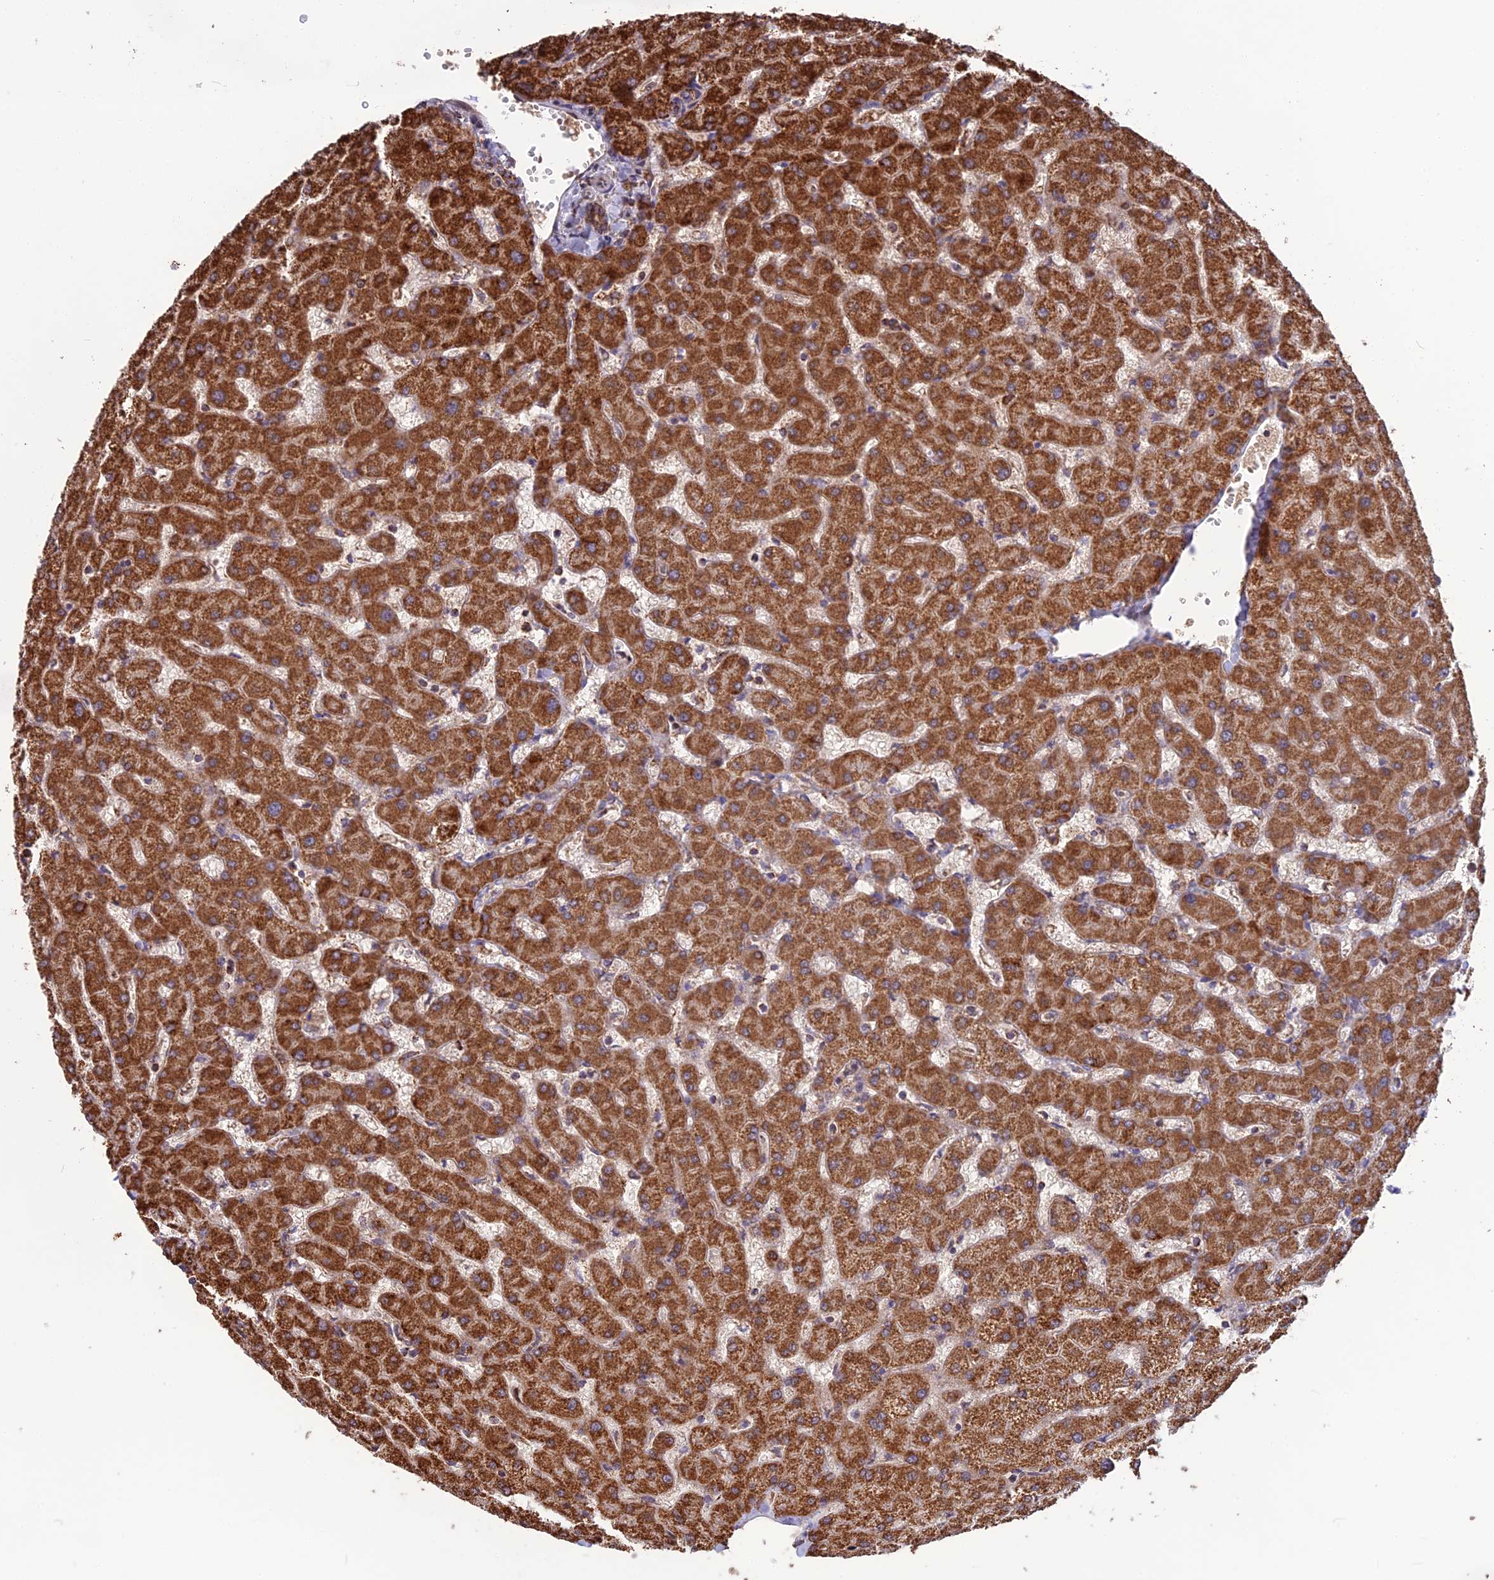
{"staining": {"intensity": "moderate", "quantity": ">75%", "location": "cytoplasmic/membranous"}, "tissue": "liver", "cell_type": "Cholangiocytes", "image_type": "normal", "snomed": [{"axis": "morphology", "description": "Normal tissue, NOS"}, {"axis": "topography", "description": "Liver"}], "caption": "Immunohistochemical staining of benign liver reveals >75% levels of moderate cytoplasmic/membranous protein positivity in about >75% of cholangiocytes.", "gene": "CS", "patient": {"sex": "female", "age": 63}}